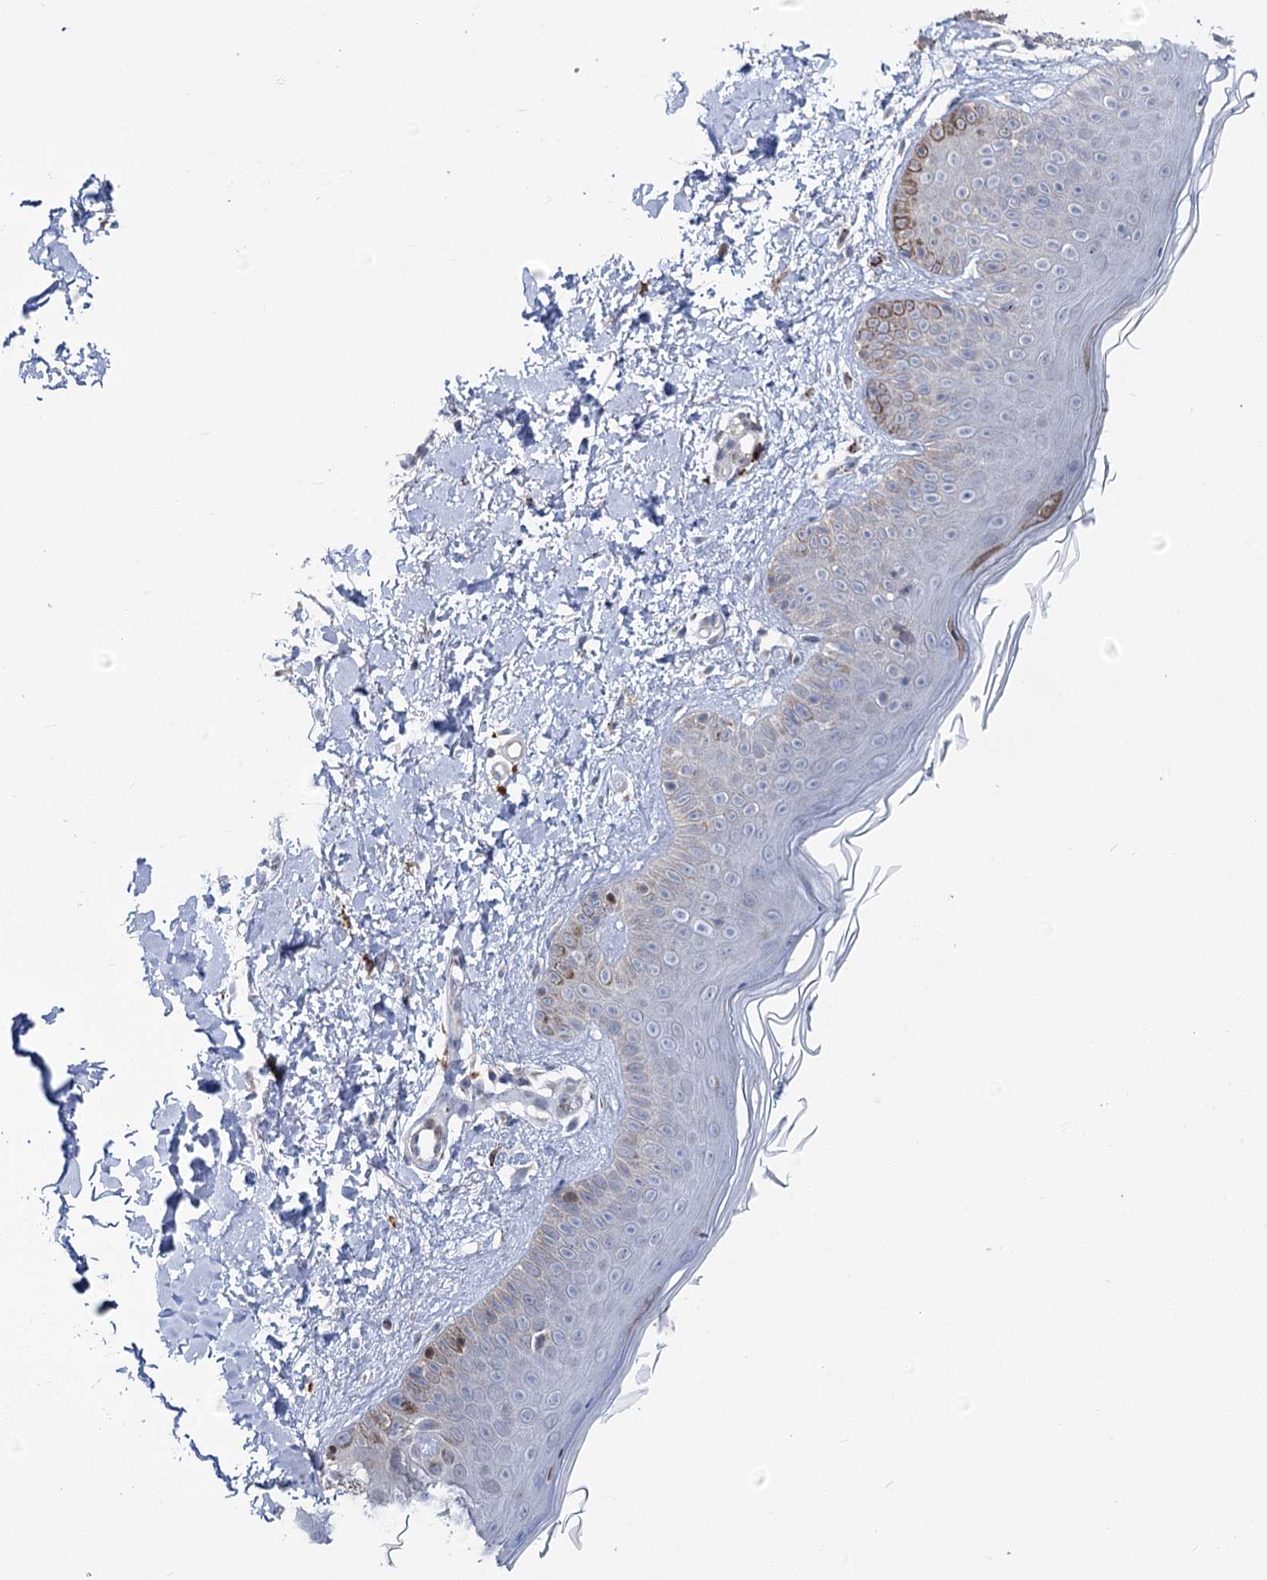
{"staining": {"intensity": "negative", "quantity": "none", "location": "none"}, "tissue": "skin", "cell_type": "Fibroblasts", "image_type": "normal", "snomed": [{"axis": "morphology", "description": "Normal tissue, NOS"}, {"axis": "topography", "description": "Skin"}], "caption": "This is a photomicrograph of immunohistochemistry staining of normal skin, which shows no expression in fibroblasts.", "gene": "PTGR1", "patient": {"sex": "male", "age": 52}}